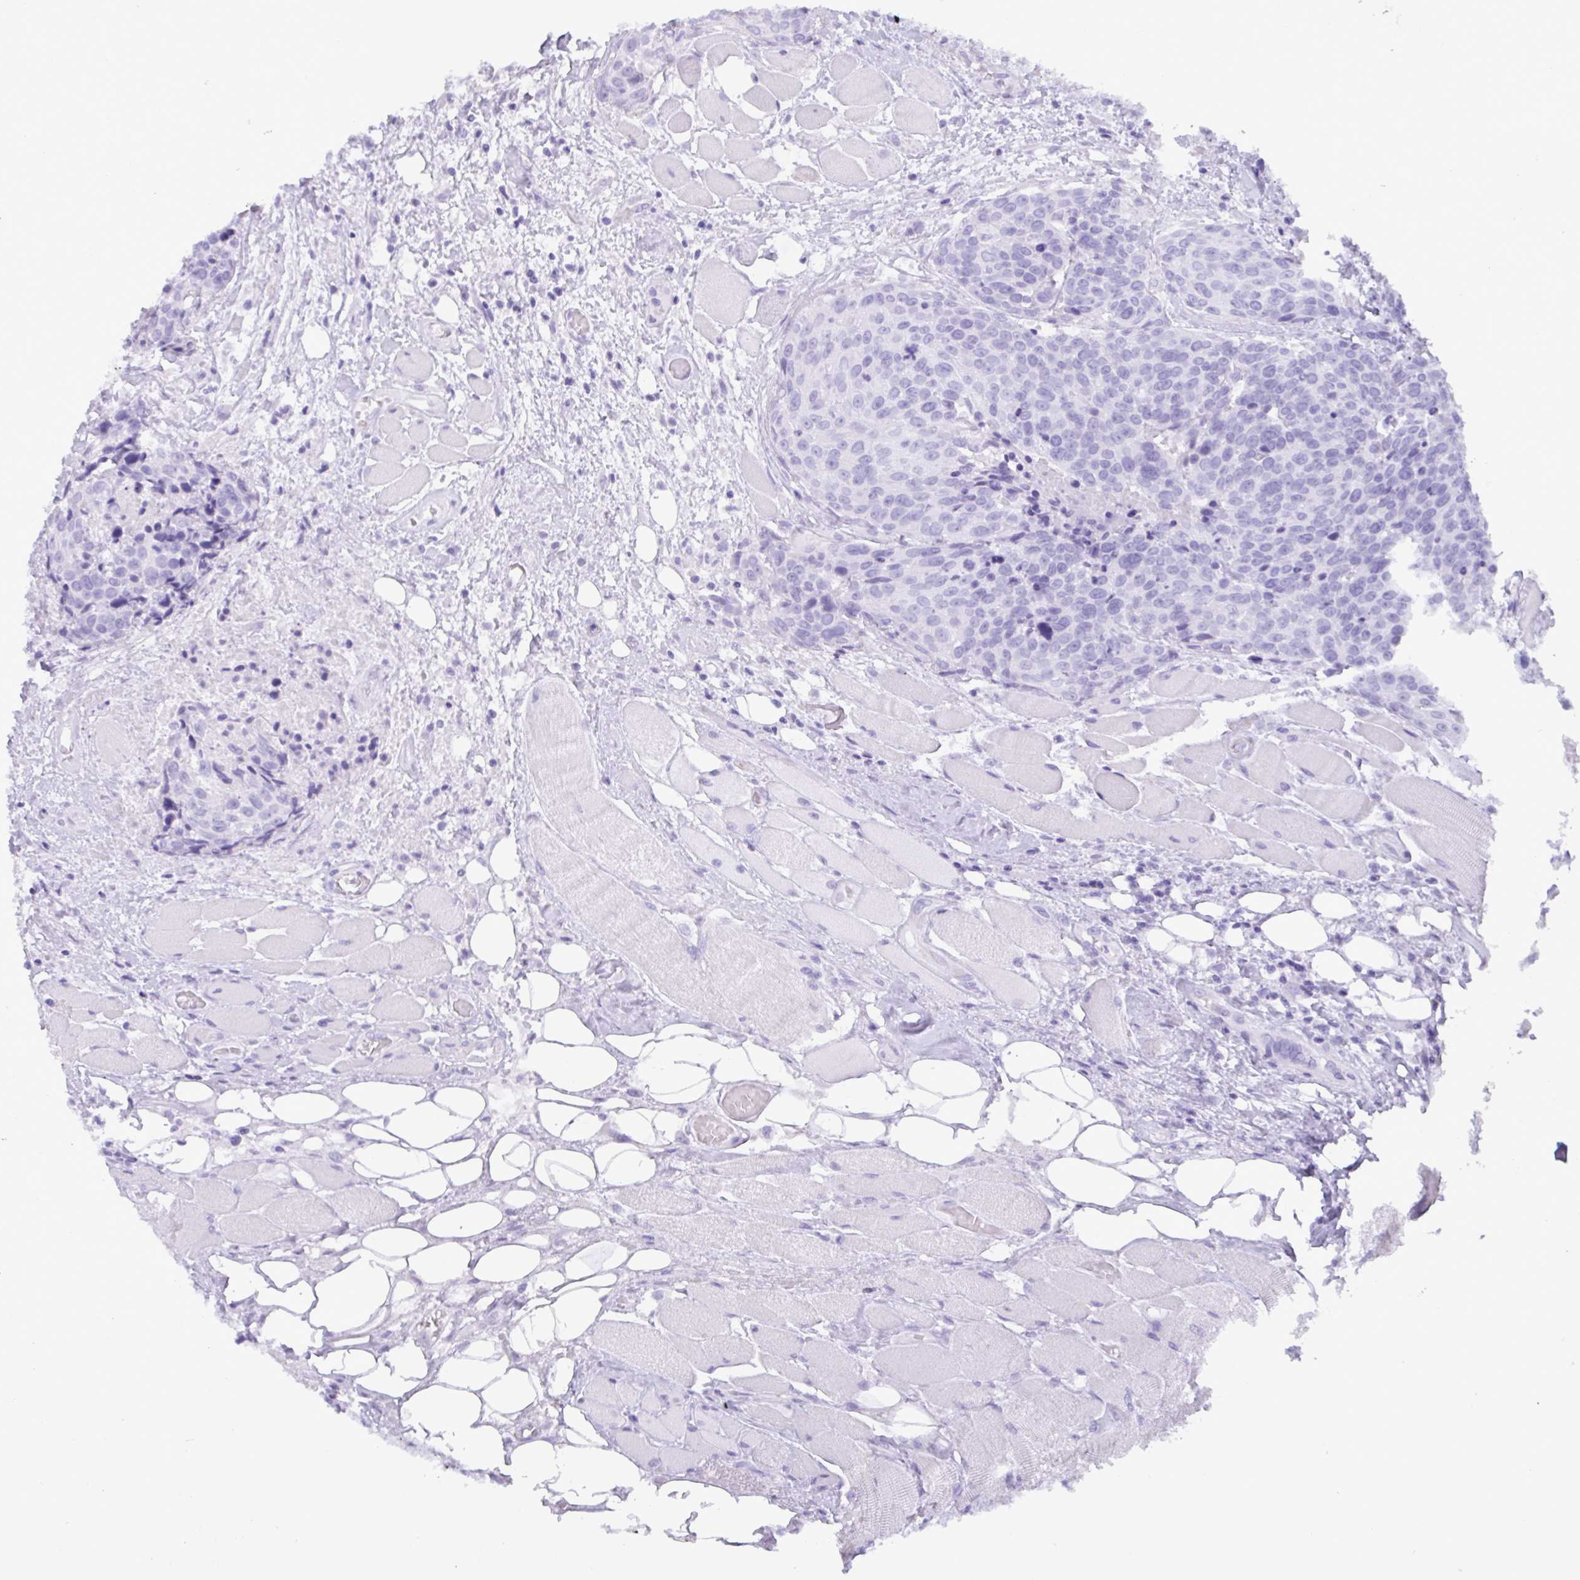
{"staining": {"intensity": "negative", "quantity": "none", "location": "none"}, "tissue": "head and neck cancer", "cell_type": "Tumor cells", "image_type": "cancer", "snomed": [{"axis": "morphology", "description": "Squamous cell carcinoma, NOS"}, {"axis": "topography", "description": "Oral tissue"}, {"axis": "topography", "description": "Head-Neck"}], "caption": "Immunohistochemical staining of head and neck cancer reveals no significant expression in tumor cells. (Stains: DAB immunohistochemistry with hematoxylin counter stain, Microscopy: brightfield microscopy at high magnification).", "gene": "C4orf33", "patient": {"sex": "male", "age": 64}}